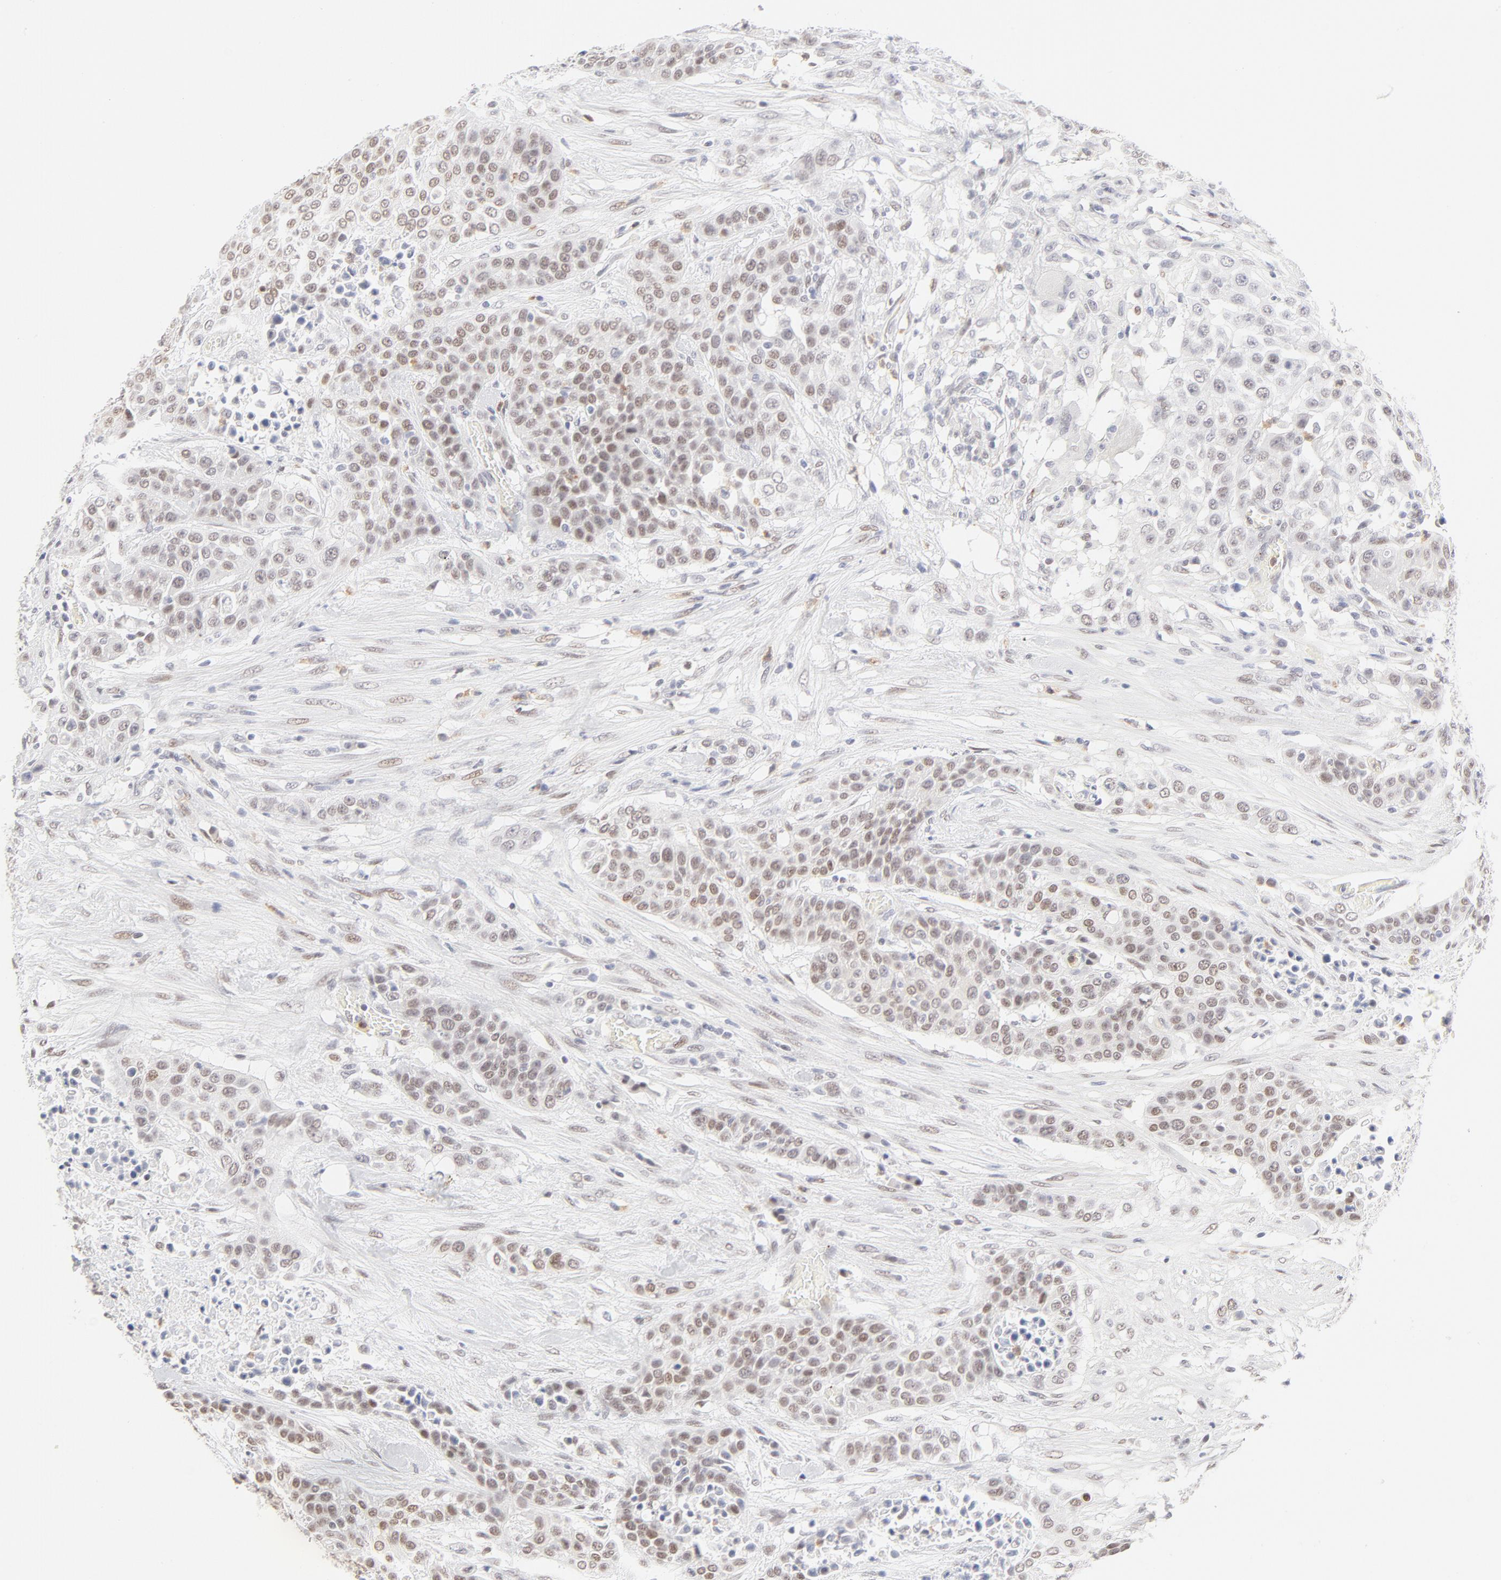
{"staining": {"intensity": "weak", "quantity": "25%-75%", "location": "nuclear"}, "tissue": "urothelial cancer", "cell_type": "Tumor cells", "image_type": "cancer", "snomed": [{"axis": "morphology", "description": "Urothelial carcinoma, High grade"}, {"axis": "topography", "description": "Urinary bladder"}], "caption": "Tumor cells exhibit low levels of weak nuclear positivity in approximately 25%-75% of cells in human high-grade urothelial carcinoma.", "gene": "PBX1", "patient": {"sex": "male", "age": 74}}